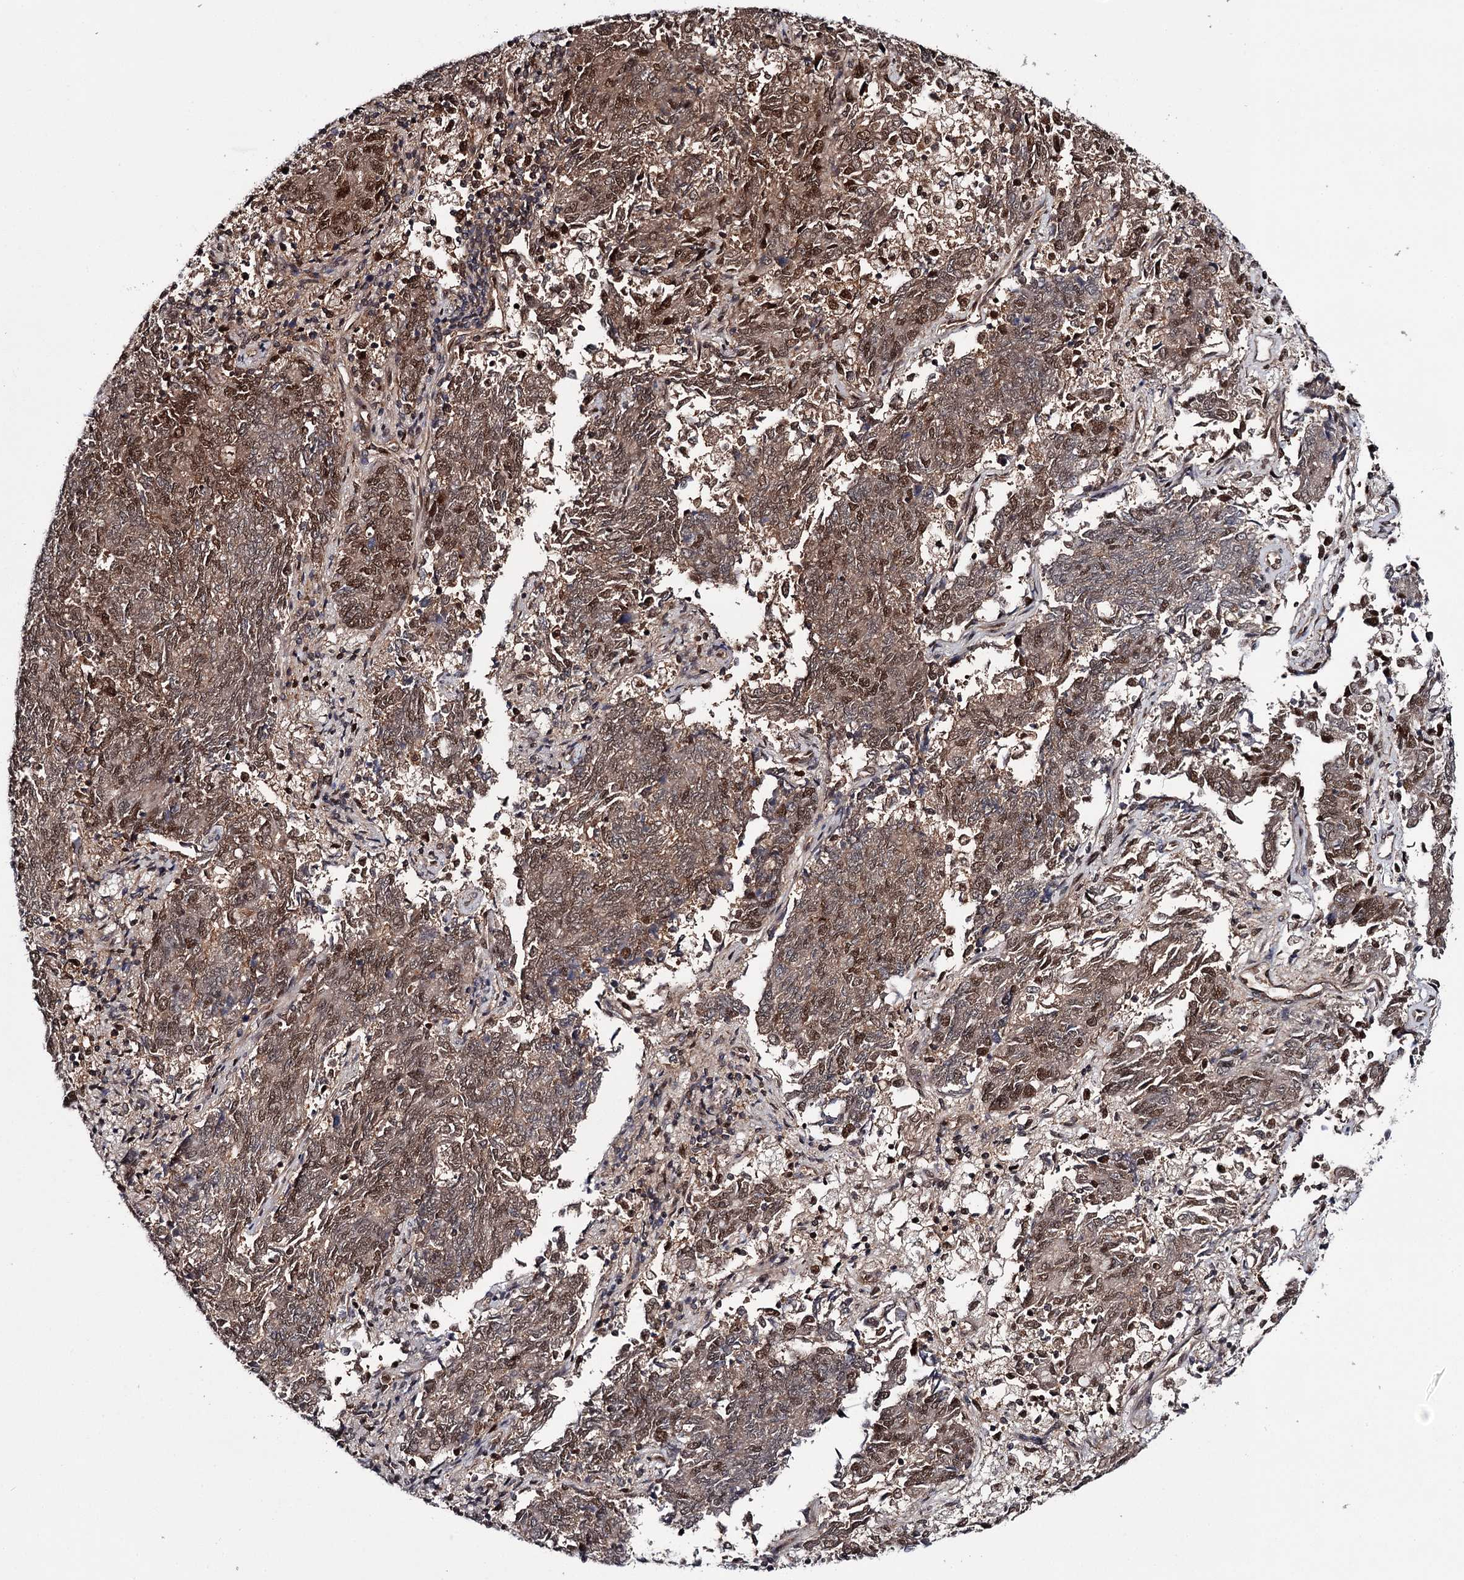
{"staining": {"intensity": "moderate", "quantity": ">75%", "location": "cytoplasmic/membranous,nuclear"}, "tissue": "endometrial cancer", "cell_type": "Tumor cells", "image_type": "cancer", "snomed": [{"axis": "morphology", "description": "Adenocarcinoma, NOS"}, {"axis": "topography", "description": "Endometrium"}], "caption": "The histopathology image exhibits staining of endometrial adenocarcinoma, revealing moderate cytoplasmic/membranous and nuclear protein staining (brown color) within tumor cells.", "gene": "GTSF1", "patient": {"sex": "female", "age": 80}}